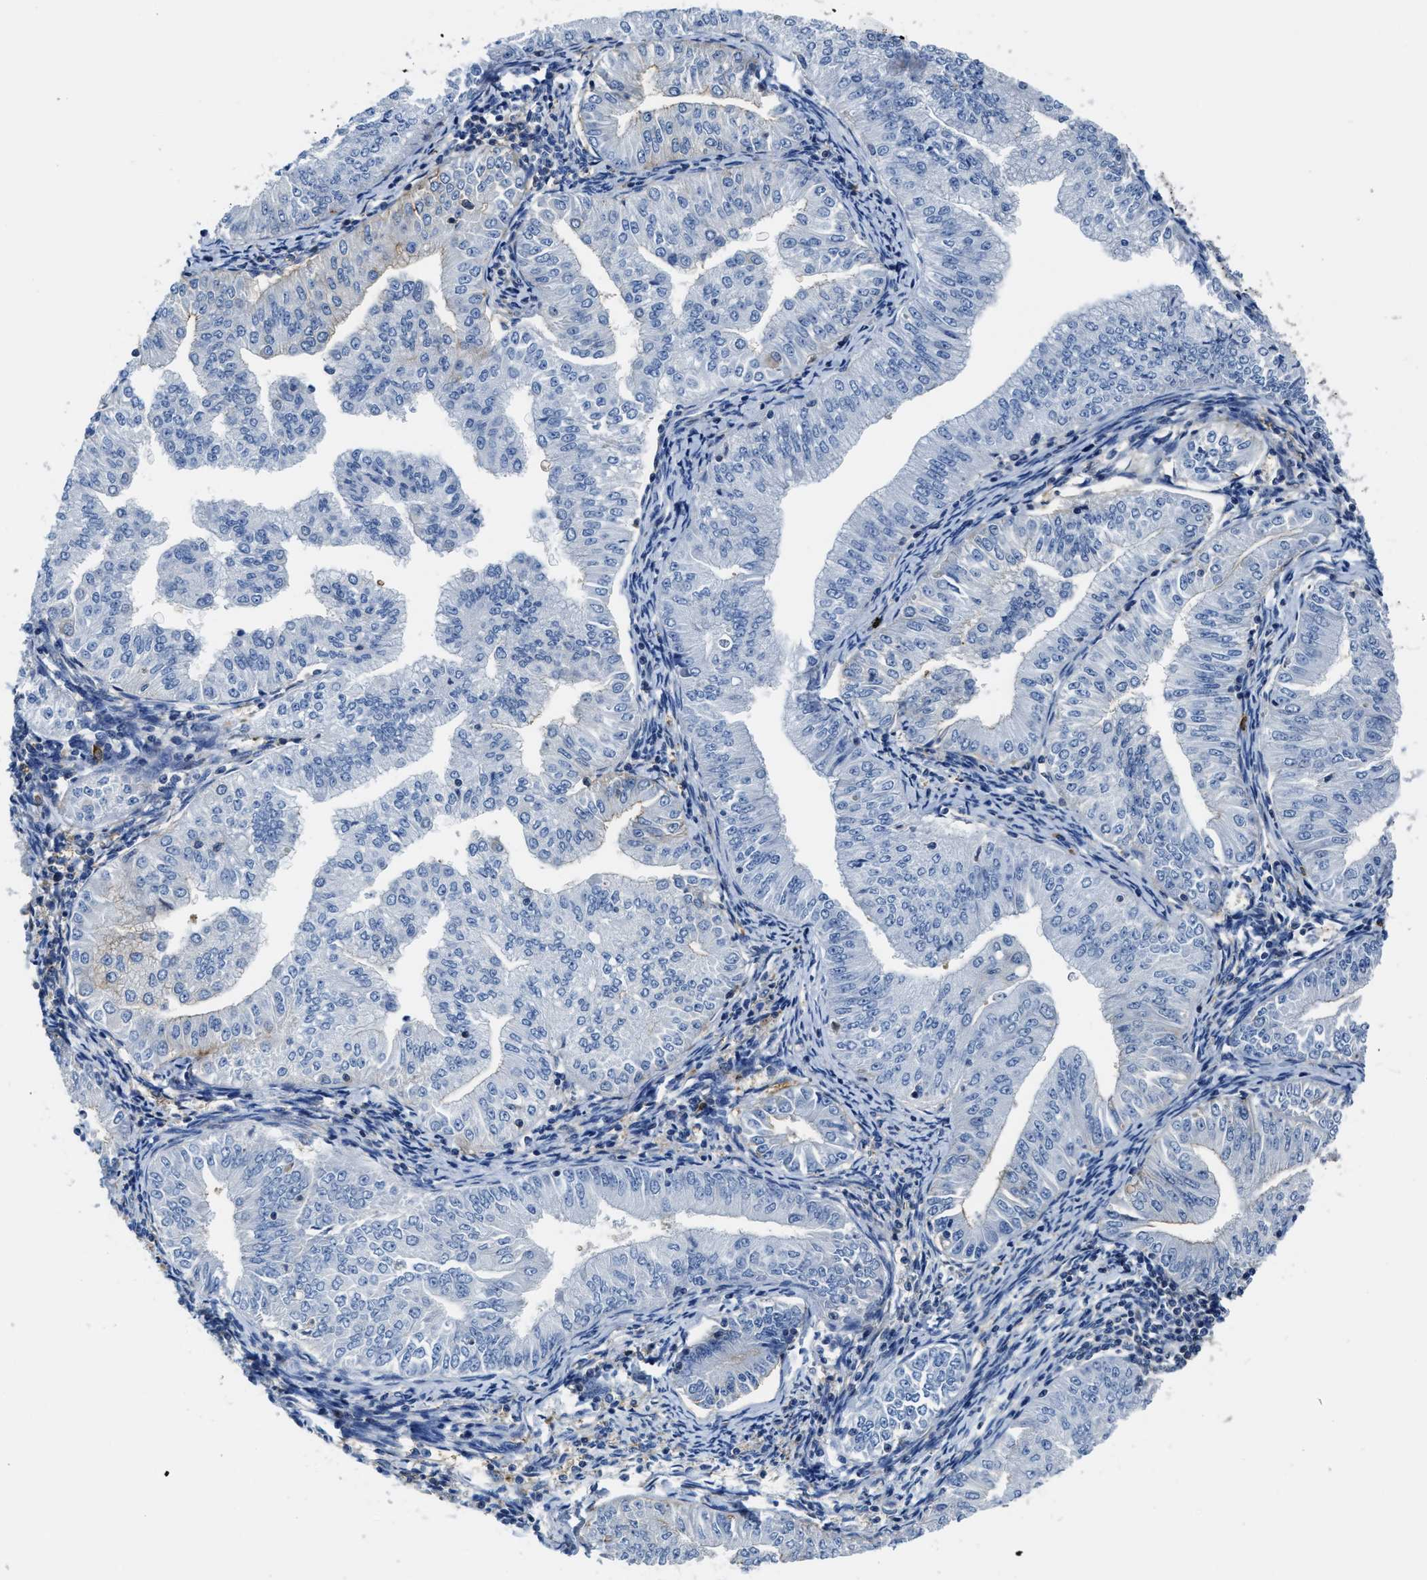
{"staining": {"intensity": "negative", "quantity": "none", "location": "none"}, "tissue": "endometrial cancer", "cell_type": "Tumor cells", "image_type": "cancer", "snomed": [{"axis": "morphology", "description": "Normal tissue, NOS"}, {"axis": "morphology", "description": "Adenocarcinoma, NOS"}, {"axis": "topography", "description": "Endometrium"}], "caption": "DAB immunohistochemical staining of endometrial adenocarcinoma shows no significant staining in tumor cells.", "gene": "TRAF6", "patient": {"sex": "female", "age": 53}}